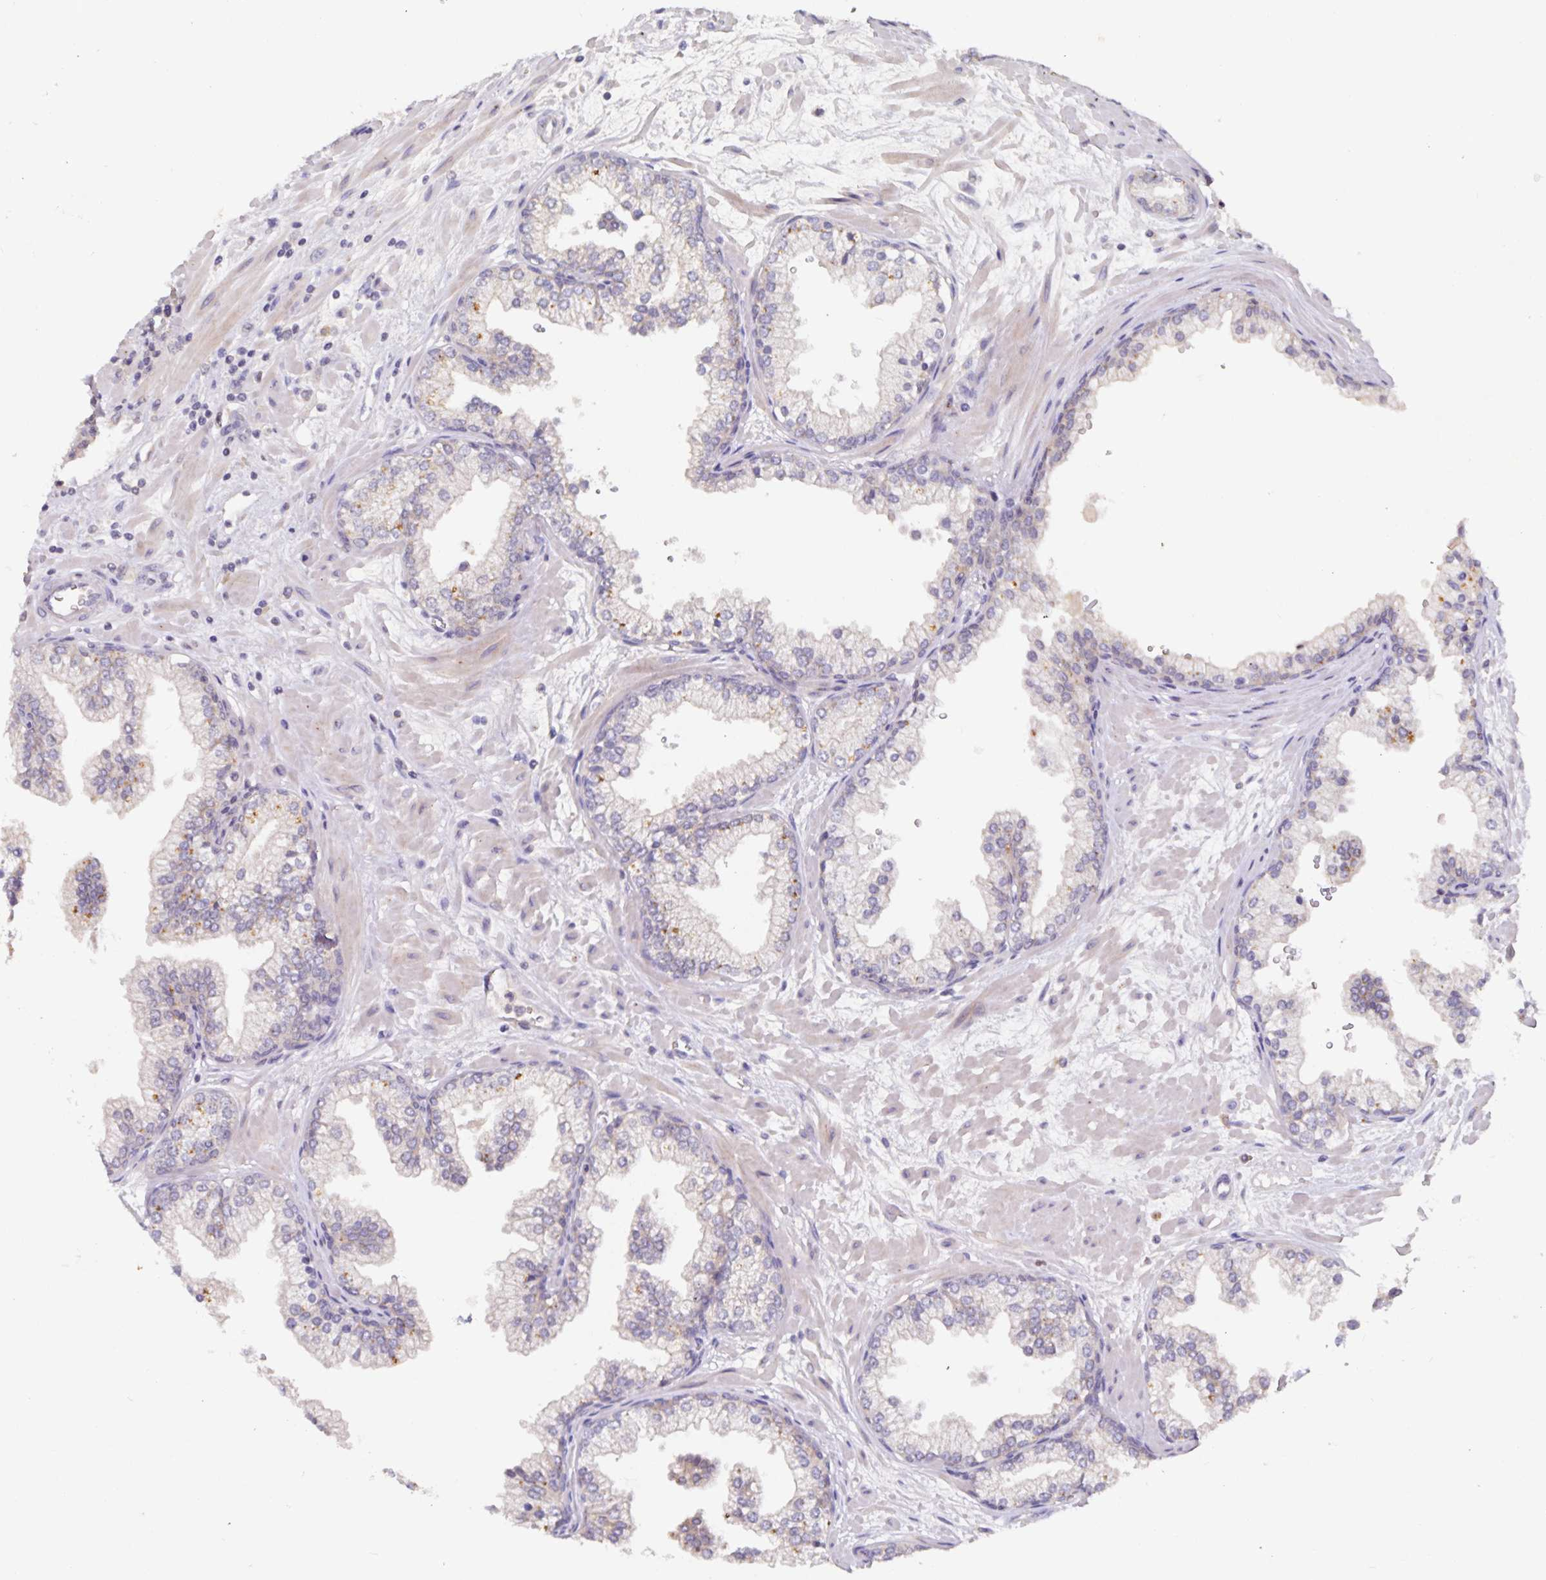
{"staining": {"intensity": "weak", "quantity": "<25%", "location": "cytoplasmic/membranous"}, "tissue": "prostate", "cell_type": "Glandular cells", "image_type": "normal", "snomed": [{"axis": "morphology", "description": "Normal tissue, NOS"}, {"axis": "topography", "description": "Prostate"}, {"axis": "topography", "description": "Peripheral nerve tissue"}], "caption": "An IHC photomicrograph of unremarkable prostate is shown. There is no staining in glandular cells of prostate.", "gene": "HEPN1", "patient": {"sex": "male", "age": 61}}